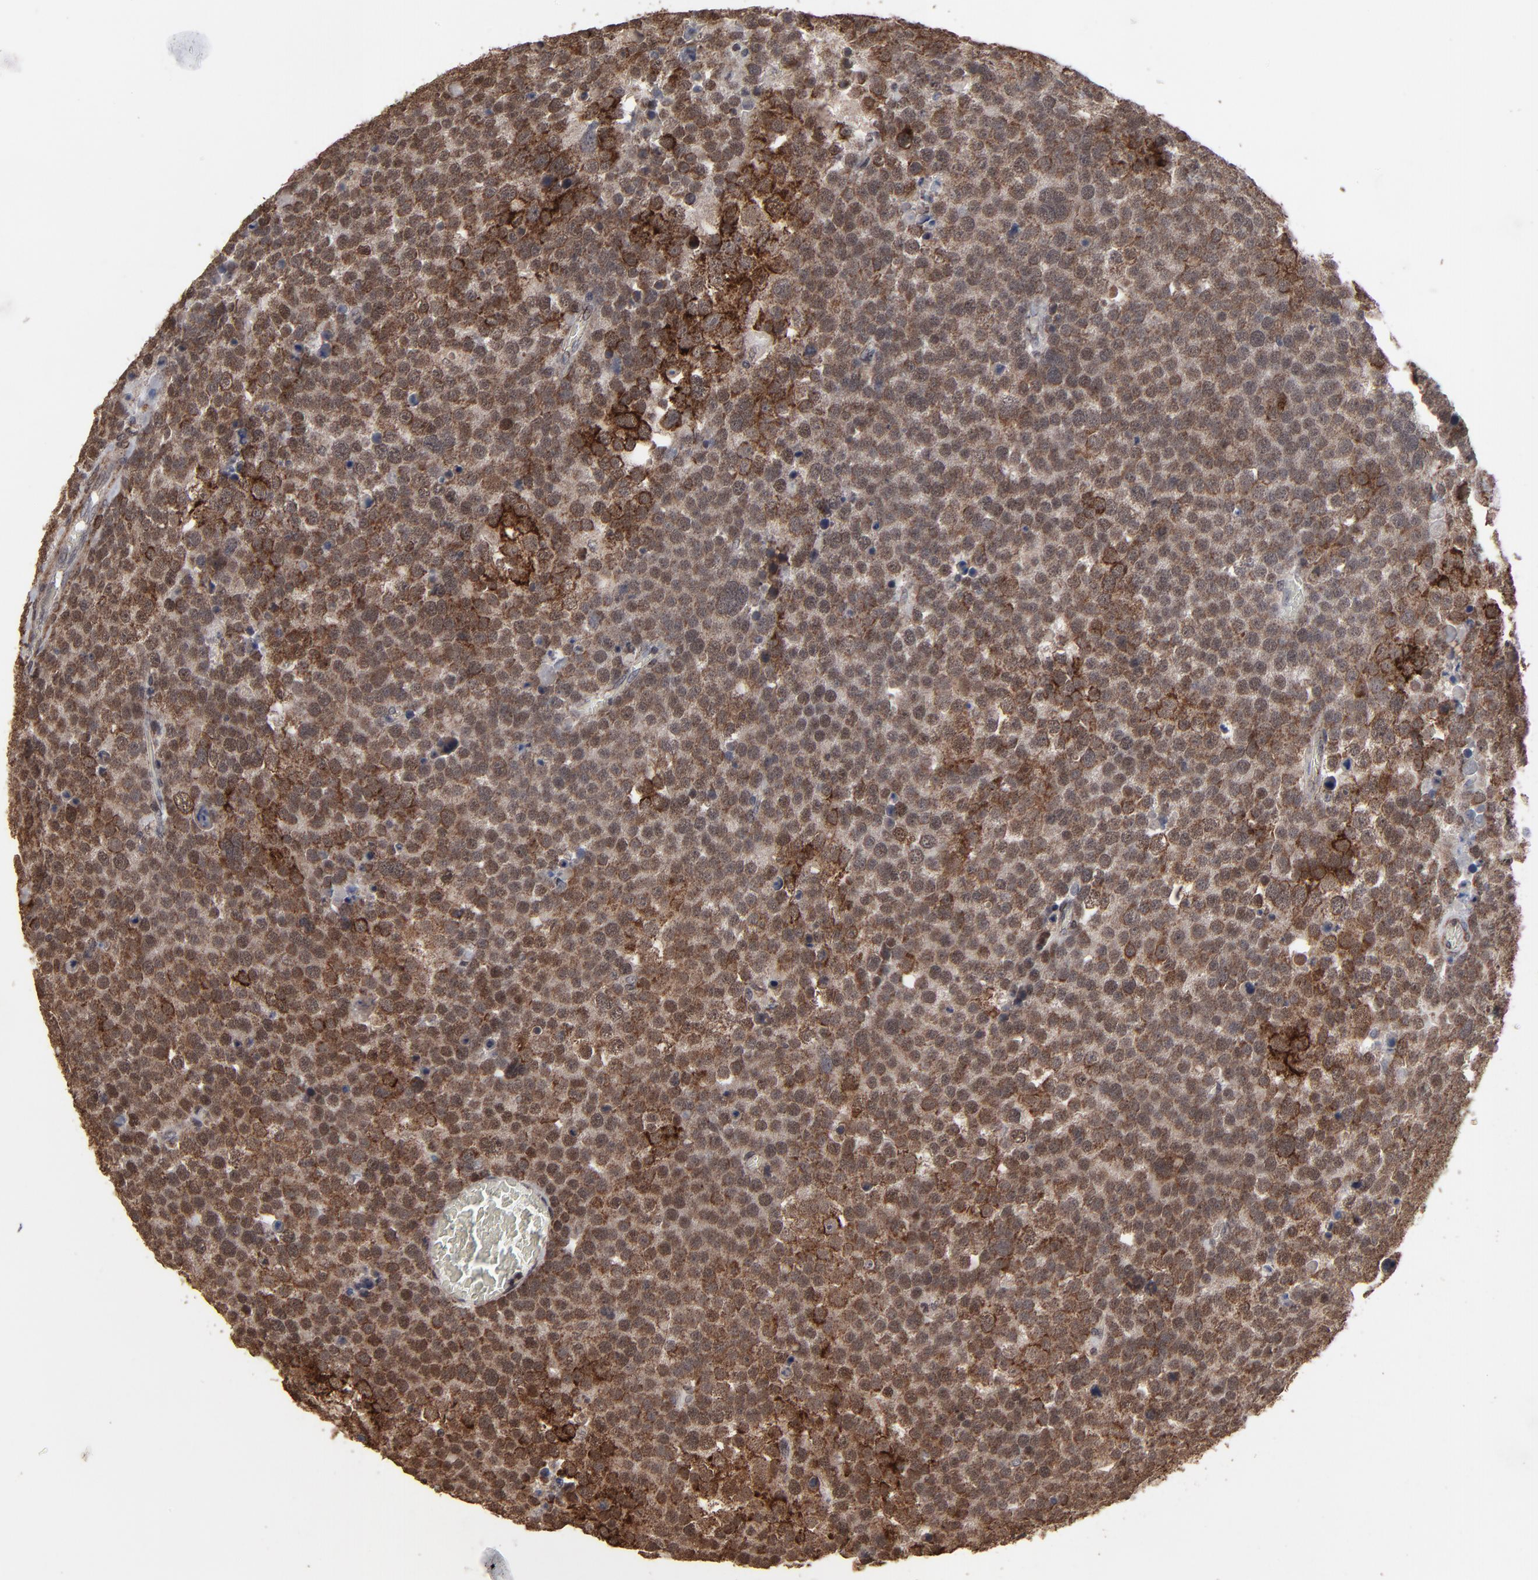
{"staining": {"intensity": "moderate", "quantity": ">75%", "location": "cytoplasmic/membranous"}, "tissue": "testis cancer", "cell_type": "Tumor cells", "image_type": "cancer", "snomed": [{"axis": "morphology", "description": "Seminoma, NOS"}, {"axis": "topography", "description": "Testis"}], "caption": "A brown stain shows moderate cytoplasmic/membranous staining of a protein in human testis cancer tumor cells.", "gene": "BNIP3", "patient": {"sex": "male", "age": 71}}